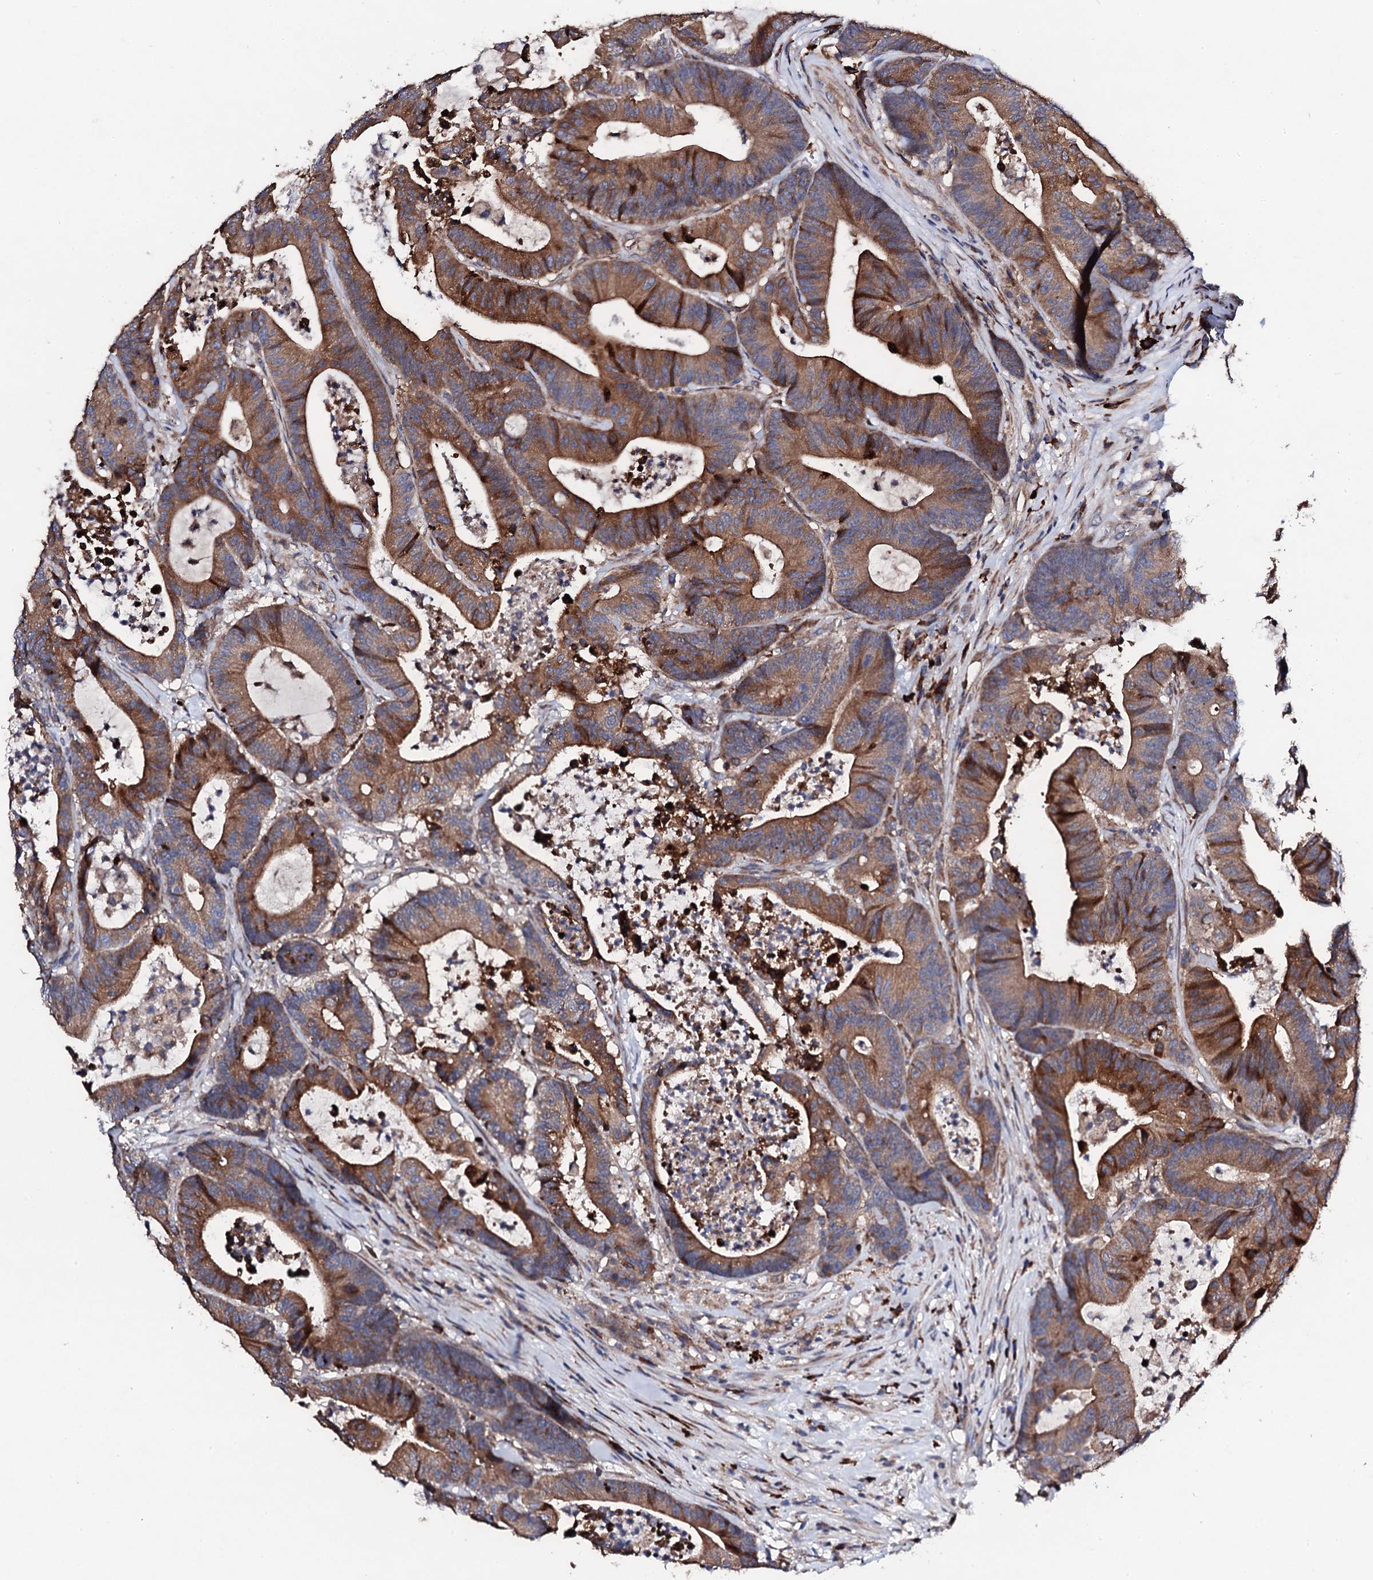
{"staining": {"intensity": "moderate", "quantity": ">75%", "location": "cytoplasmic/membranous"}, "tissue": "colorectal cancer", "cell_type": "Tumor cells", "image_type": "cancer", "snomed": [{"axis": "morphology", "description": "Adenocarcinoma, NOS"}, {"axis": "topography", "description": "Colon"}], "caption": "High-power microscopy captured an immunohistochemistry image of adenocarcinoma (colorectal), revealing moderate cytoplasmic/membranous positivity in about >75% of tumor cells. The staining was performed using DAB (3,3'-diaminobenzidine), with brown indicating positive protein expression. Nuclei are stained blue with hematoxylin.", "gene": "LIPT2", "patient": {"sex": "female", "age": 84}}